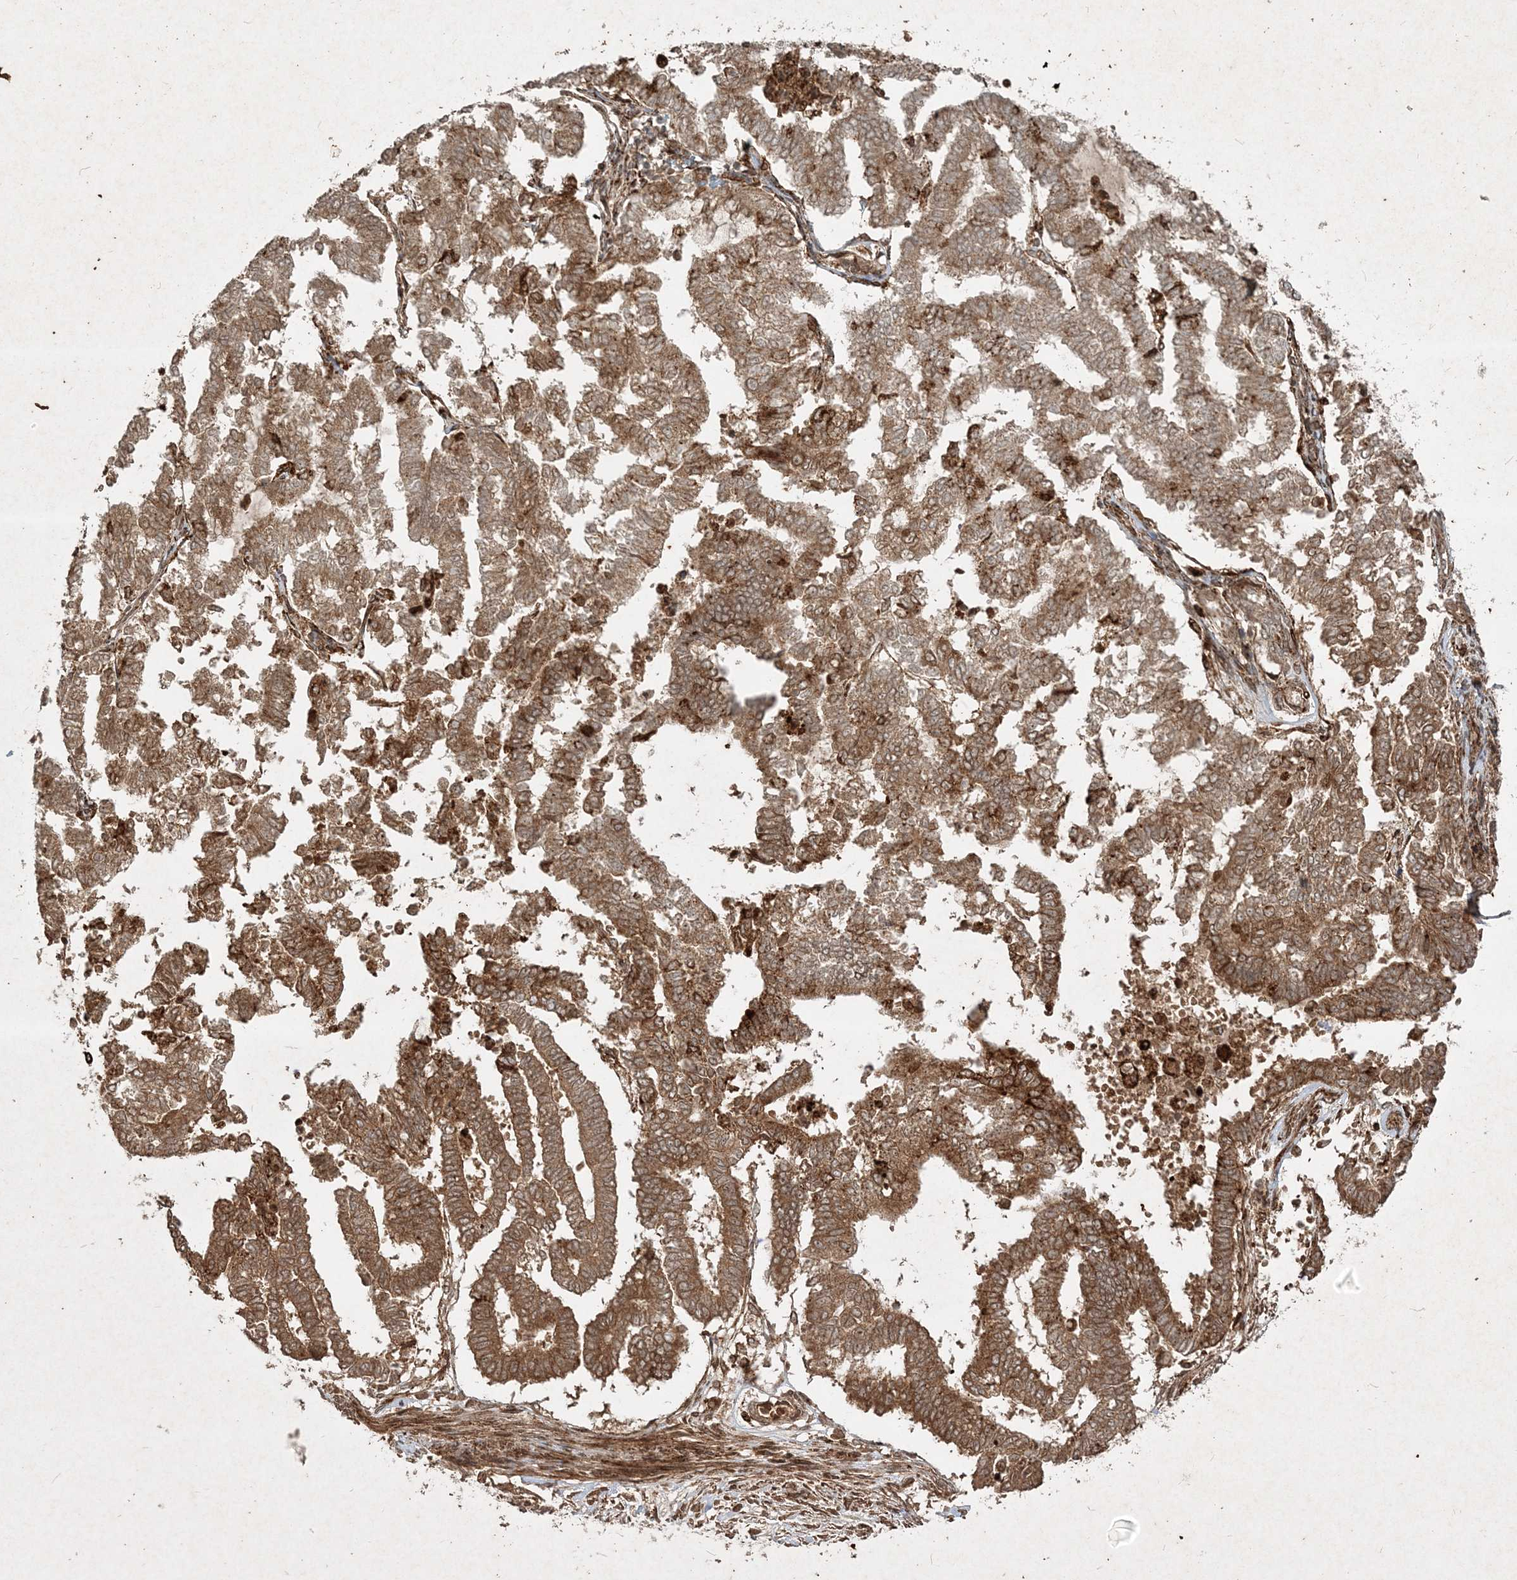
{"staining": {"intensity": "moderate", "quantity": ">75%", "location": "cytoplasmic/membranous"}, "tissue": "endometrial cancer", "cell_type": "Tumor cells", "image_type": "cancer", "snomed": [{"axis": "morphology", "description": "Necrosis, NOS"}, {"axis": "morphology", "description": "Adenocarcinoma, NOS"}, {"axis": "topography", "description": "Endometrium"}], "caption": "Protein staining of endometrial adenocarcinoma tissue demonstrates moderate cytoplasmic/membranous positivity in approximately >75% of tumor cells. Ihc stains the protein in brown and the nuclei are stained blue.", "gene": "NARS1", "patient": {"sex": "female", "age": 79}}